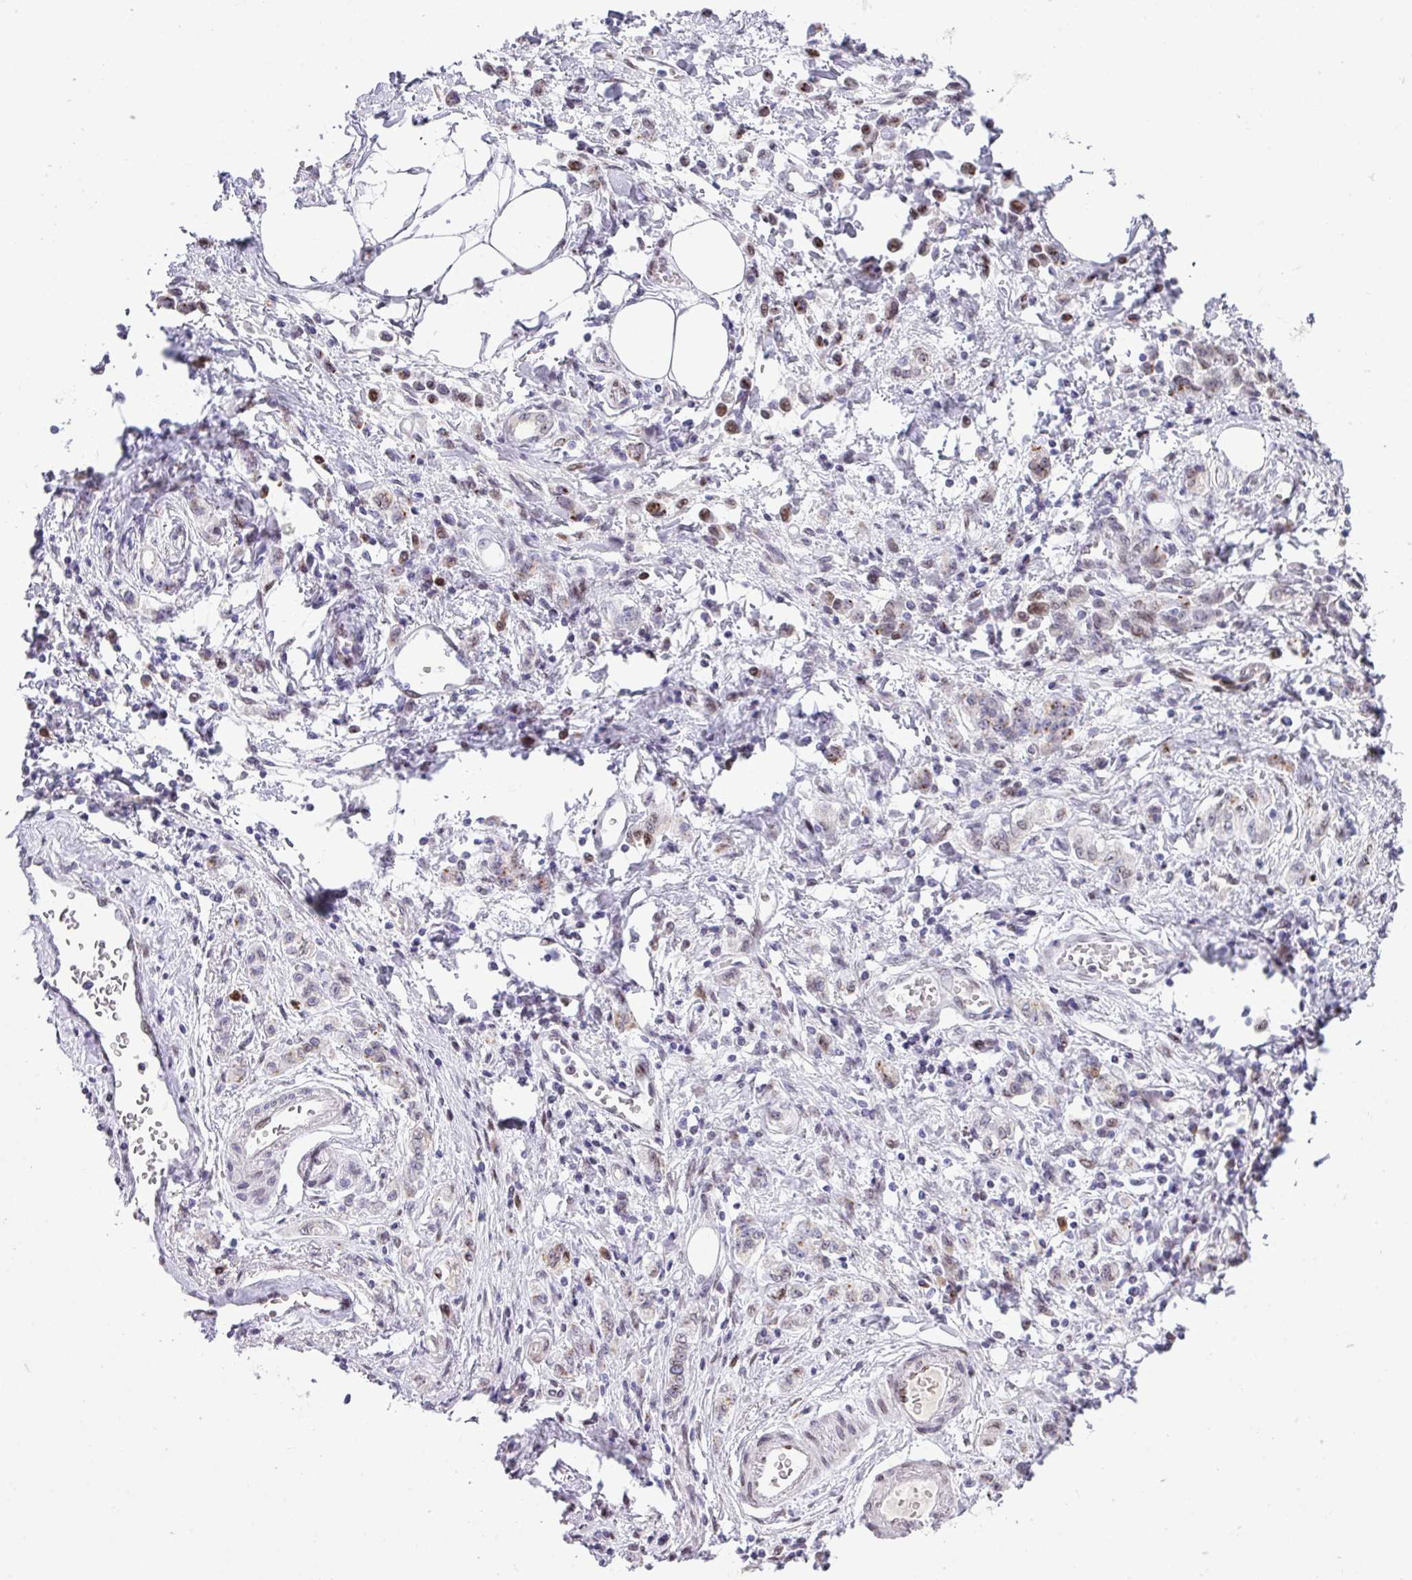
{"staining": {"intensity": "weak", "quantity": "<25%", "location": "nuclear"}, "tissue": "stomach cancer", "cell_type": "Tumor cells", "image_type": "cancer", "snomed": [{"axis": "morphology", "description": "Adenocarcinoma, NOS"}, {"axis": "topography", "description": "Stomach"}], "caption": "Human stomach cancer stained for a protein using immunohistochemistry demonstrates no expression in tumor cells.", "gene": "PLK1", "patient": {"sex": "male", "age": 77}}